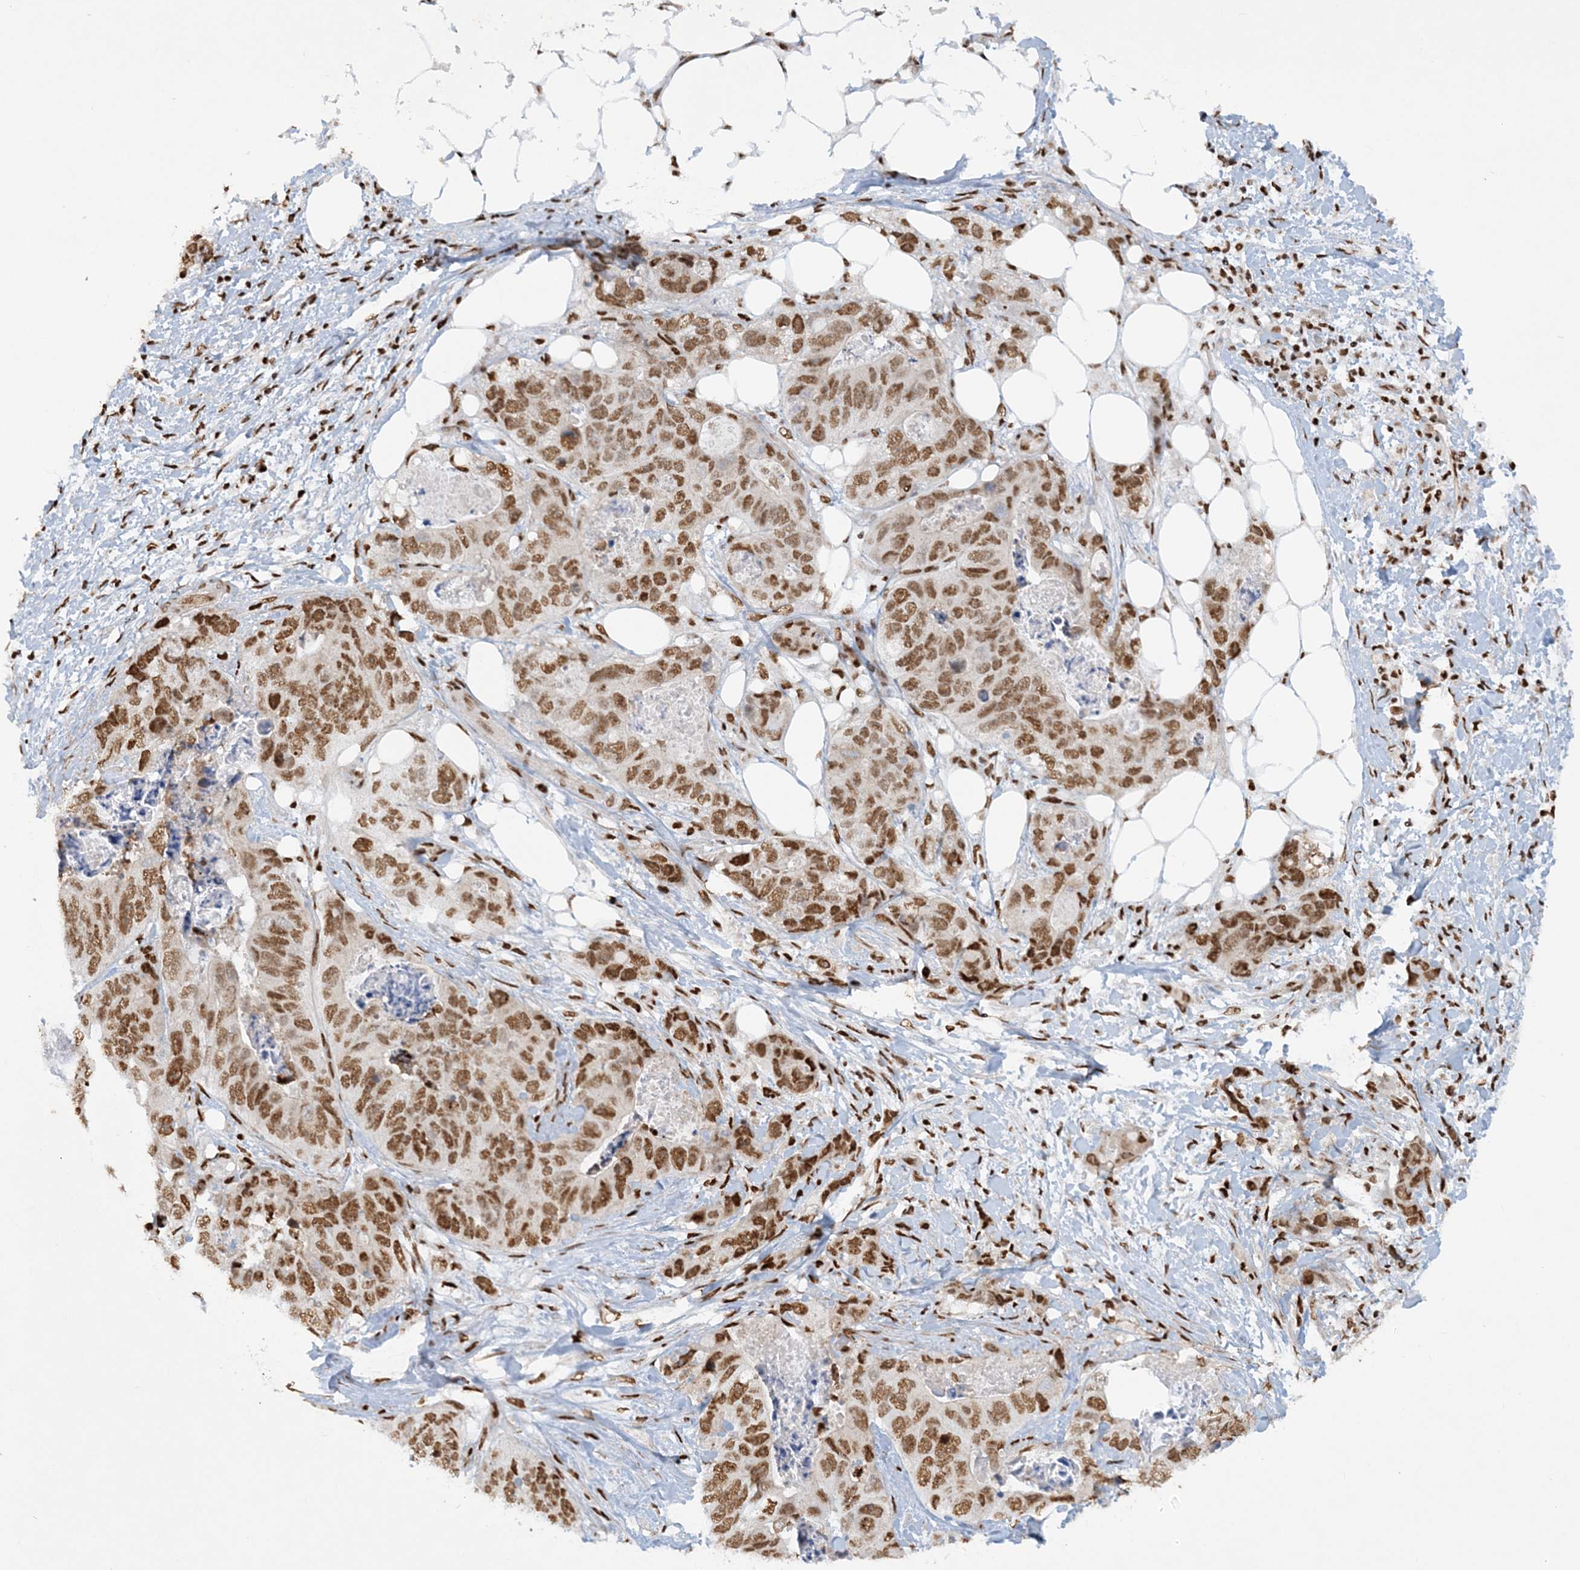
{"staining": {"intensity": "moderate", "quantity": ">75%", "location": "nuclear"}, "tissue": "stomach cancer", "cell_type": "Tumor cells", "image_type": "cancer", "snomed": [{"axis": "morphology", "description": "Adenocarcinoma, NOS"}, {"axis": "topography", "description": "Stomach"}], "caption": "Stomach cancer stained with a brown dye displays moderate nuclear positive positivity in approximately >75% of tumor cells.", "gene": "DELE1", "patient": {"sex": "female", "age": 89}}